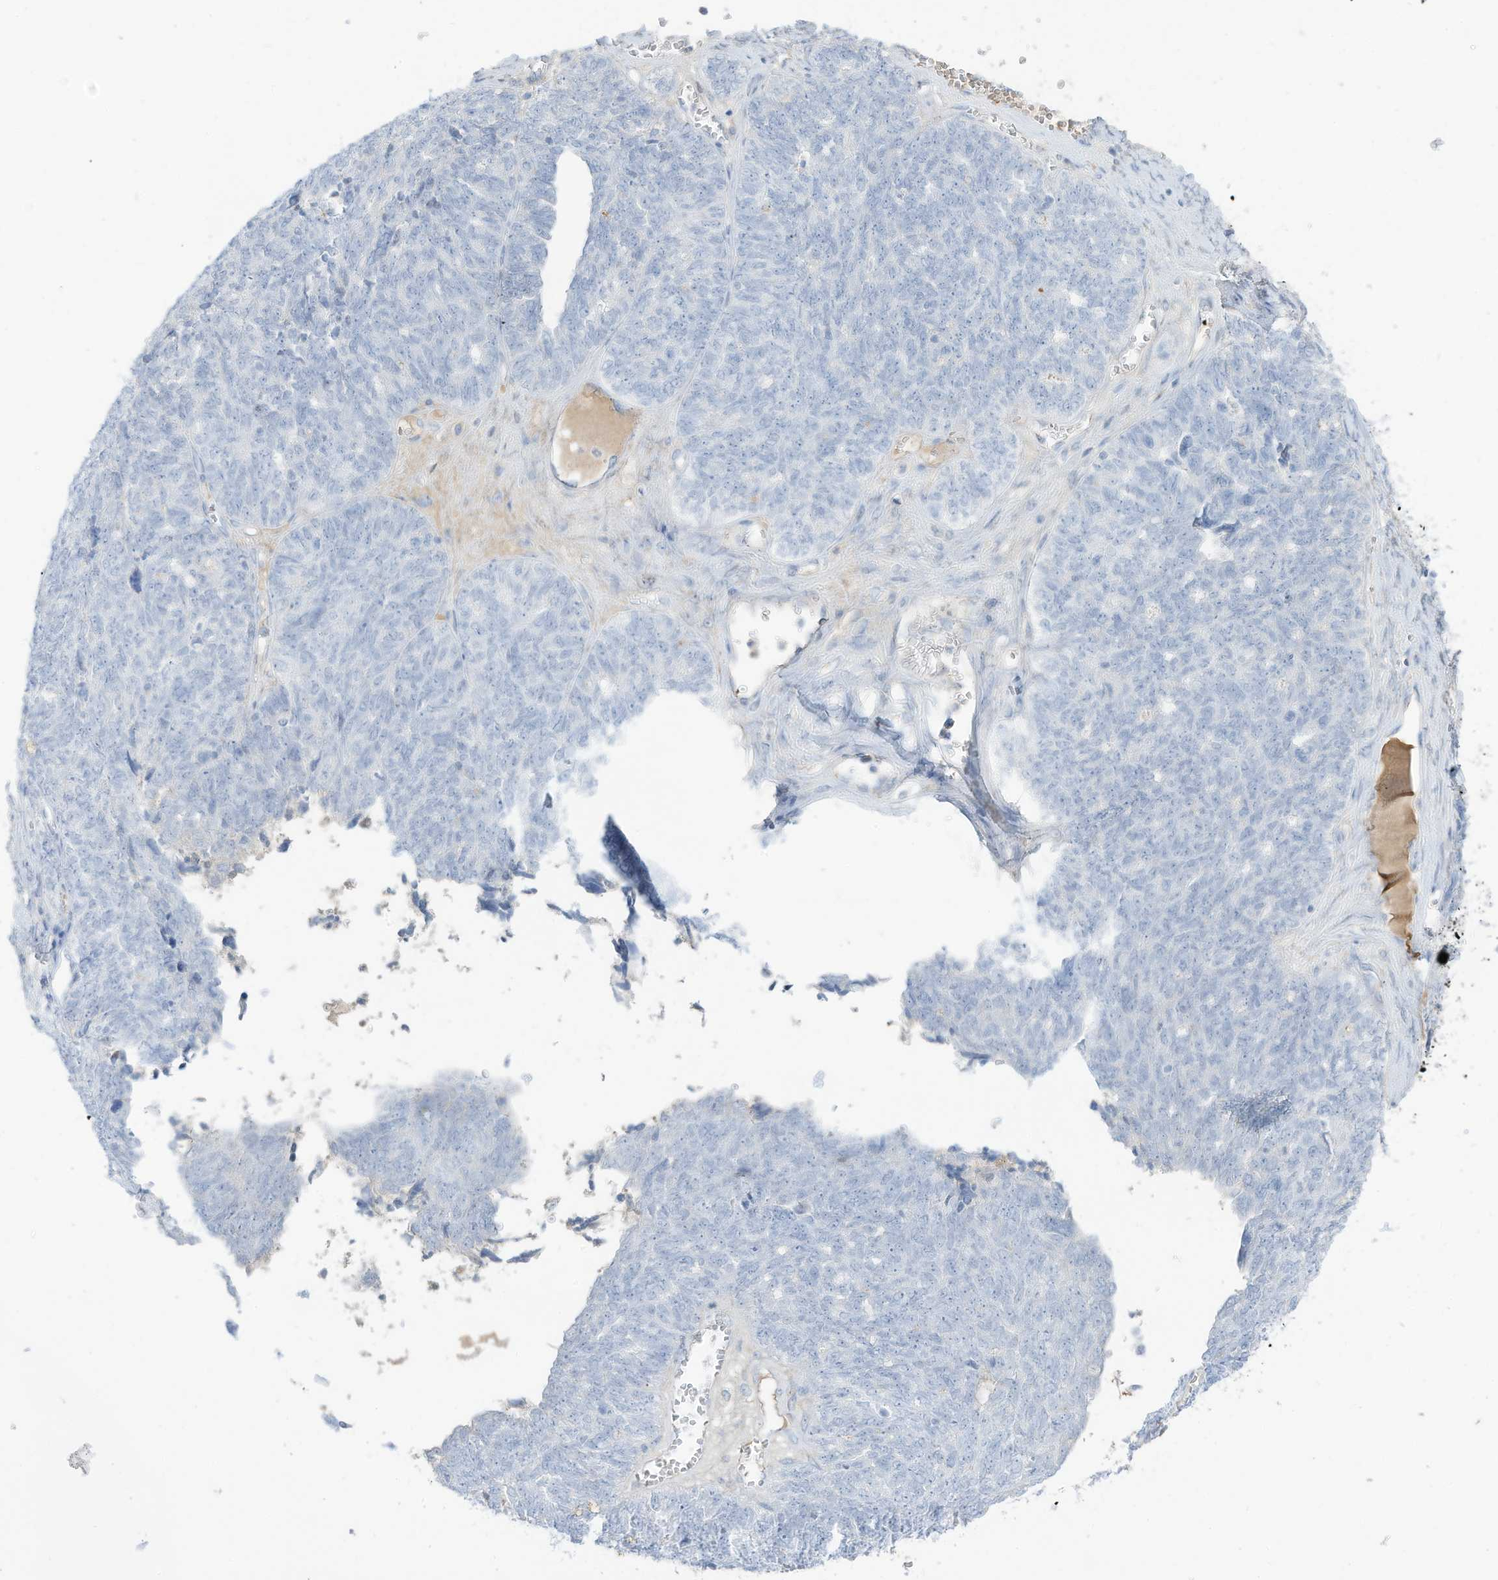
{"staining": {"intensity": "negative", "quantity": "none", "location": "none"}, "tissue": "ovarian cancer", "cell_type": "Tumor cells", "image_type": "cancer", "snomed": [{"axis": "morphology", "description": "Cystadenocarcinoma, serous, NOS"}, {"axis": "topography", "description": "Ovary"}], "caption": "An image of serous cystadenocarcinoma (ovarian) stained for a protein reveals no brown staining in tumor cells. (Stains: DAB (3,3'-diaminobenzidine) IHC with hematoxylin counter stain, Microscopy: brightfield microscopy at high magnification).", "gene": "HSD17B13", "patient": {"sex": "female", "age": 79}}